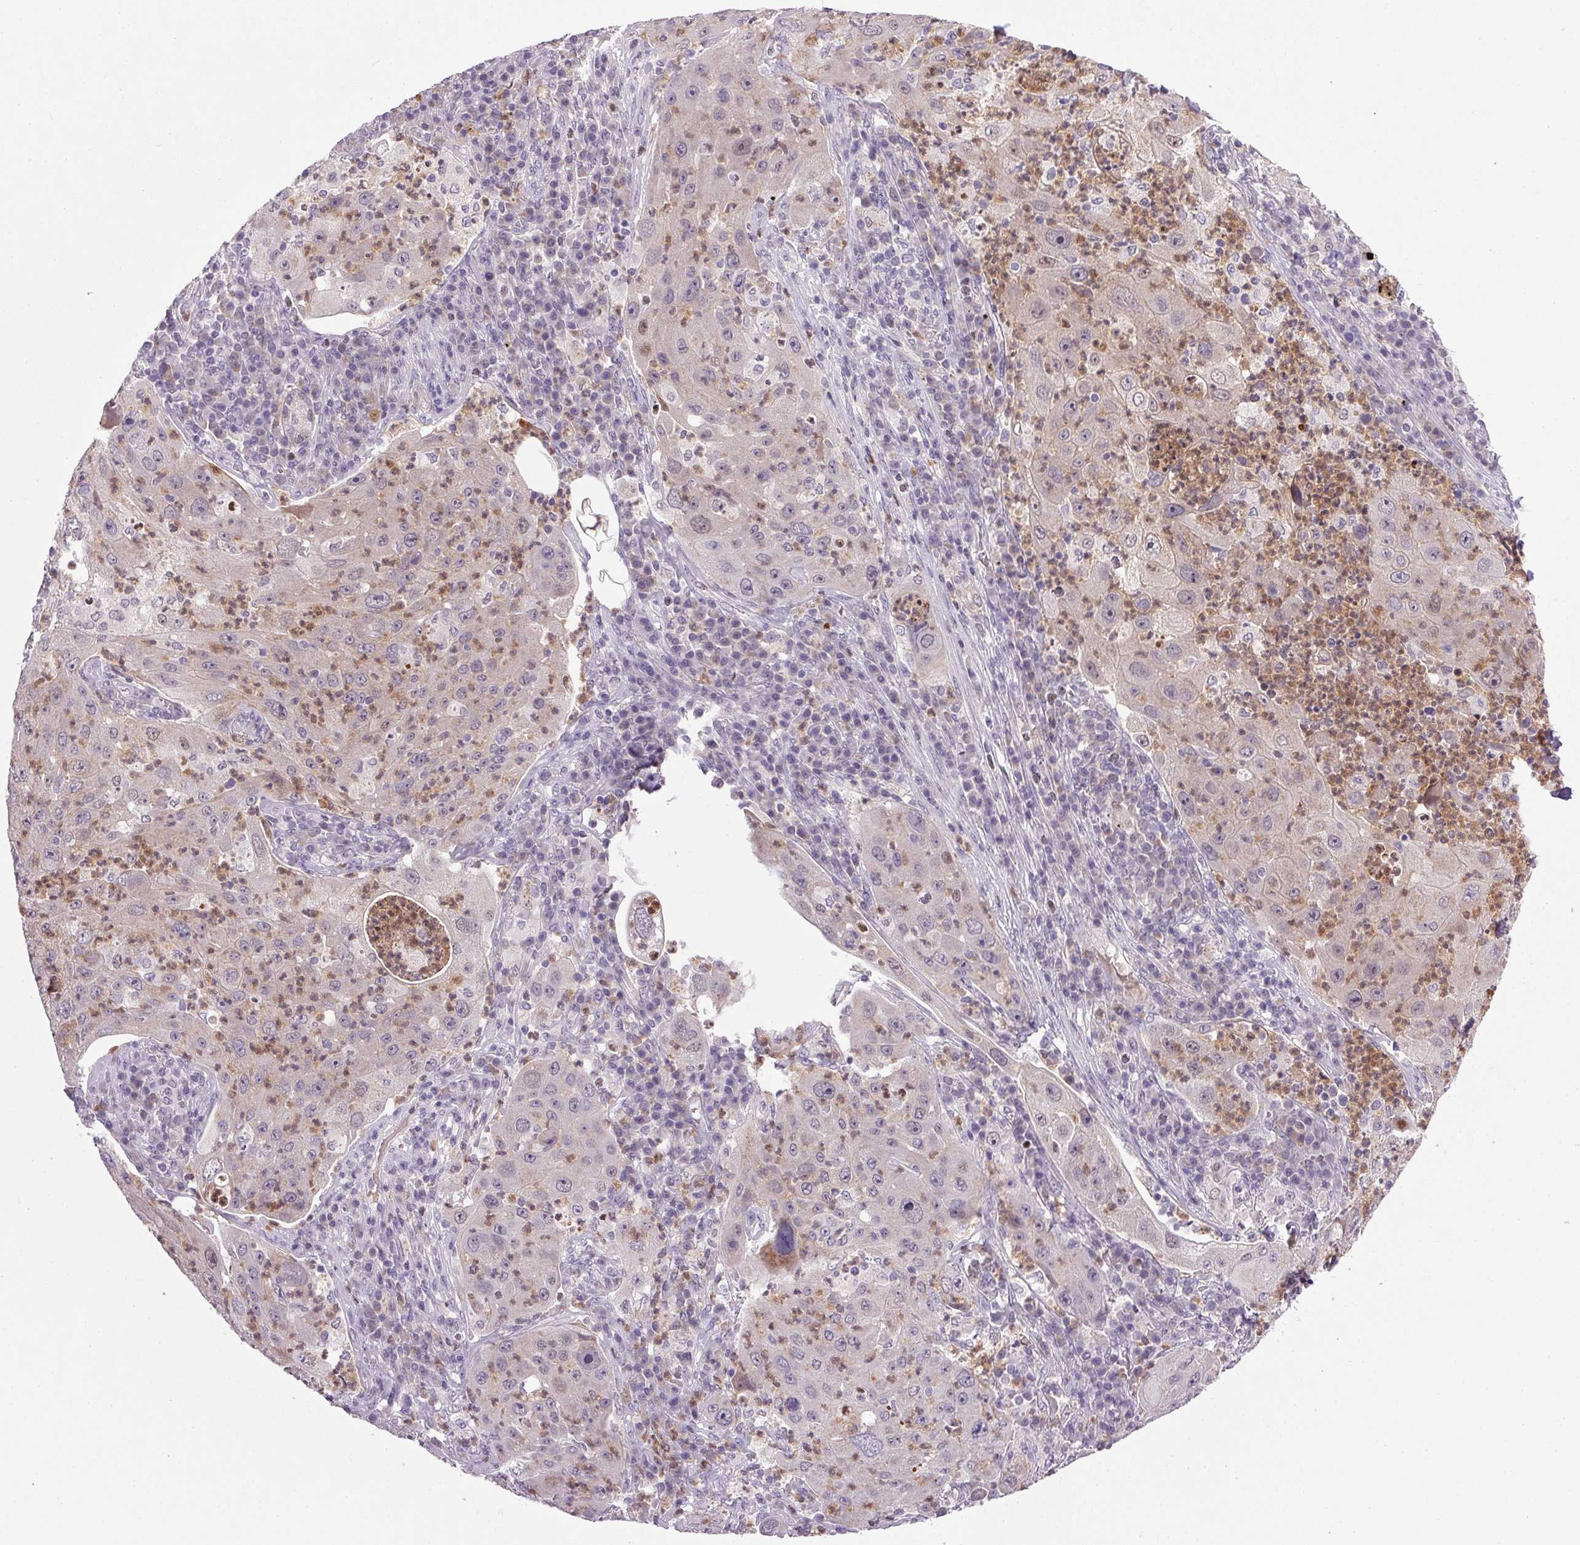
{"staining": {"intensity": "negative", "quantity": "none", "location": "none"}, "tissue": "lung cancer", "cell_type": "Tumor cells", "image_type": "cancer", "snomed": [{"axis": "morphology", "description": "Squamous cell carcinoma, NOS"}, {"axis": "topography", "description": "Lung"}], "caption": "Lung cancer stained for a protein using immunohistochemistry shows no expression tumor cells.", "gene": "TRDN", "patient": {"sex": "female", "age": 59}}